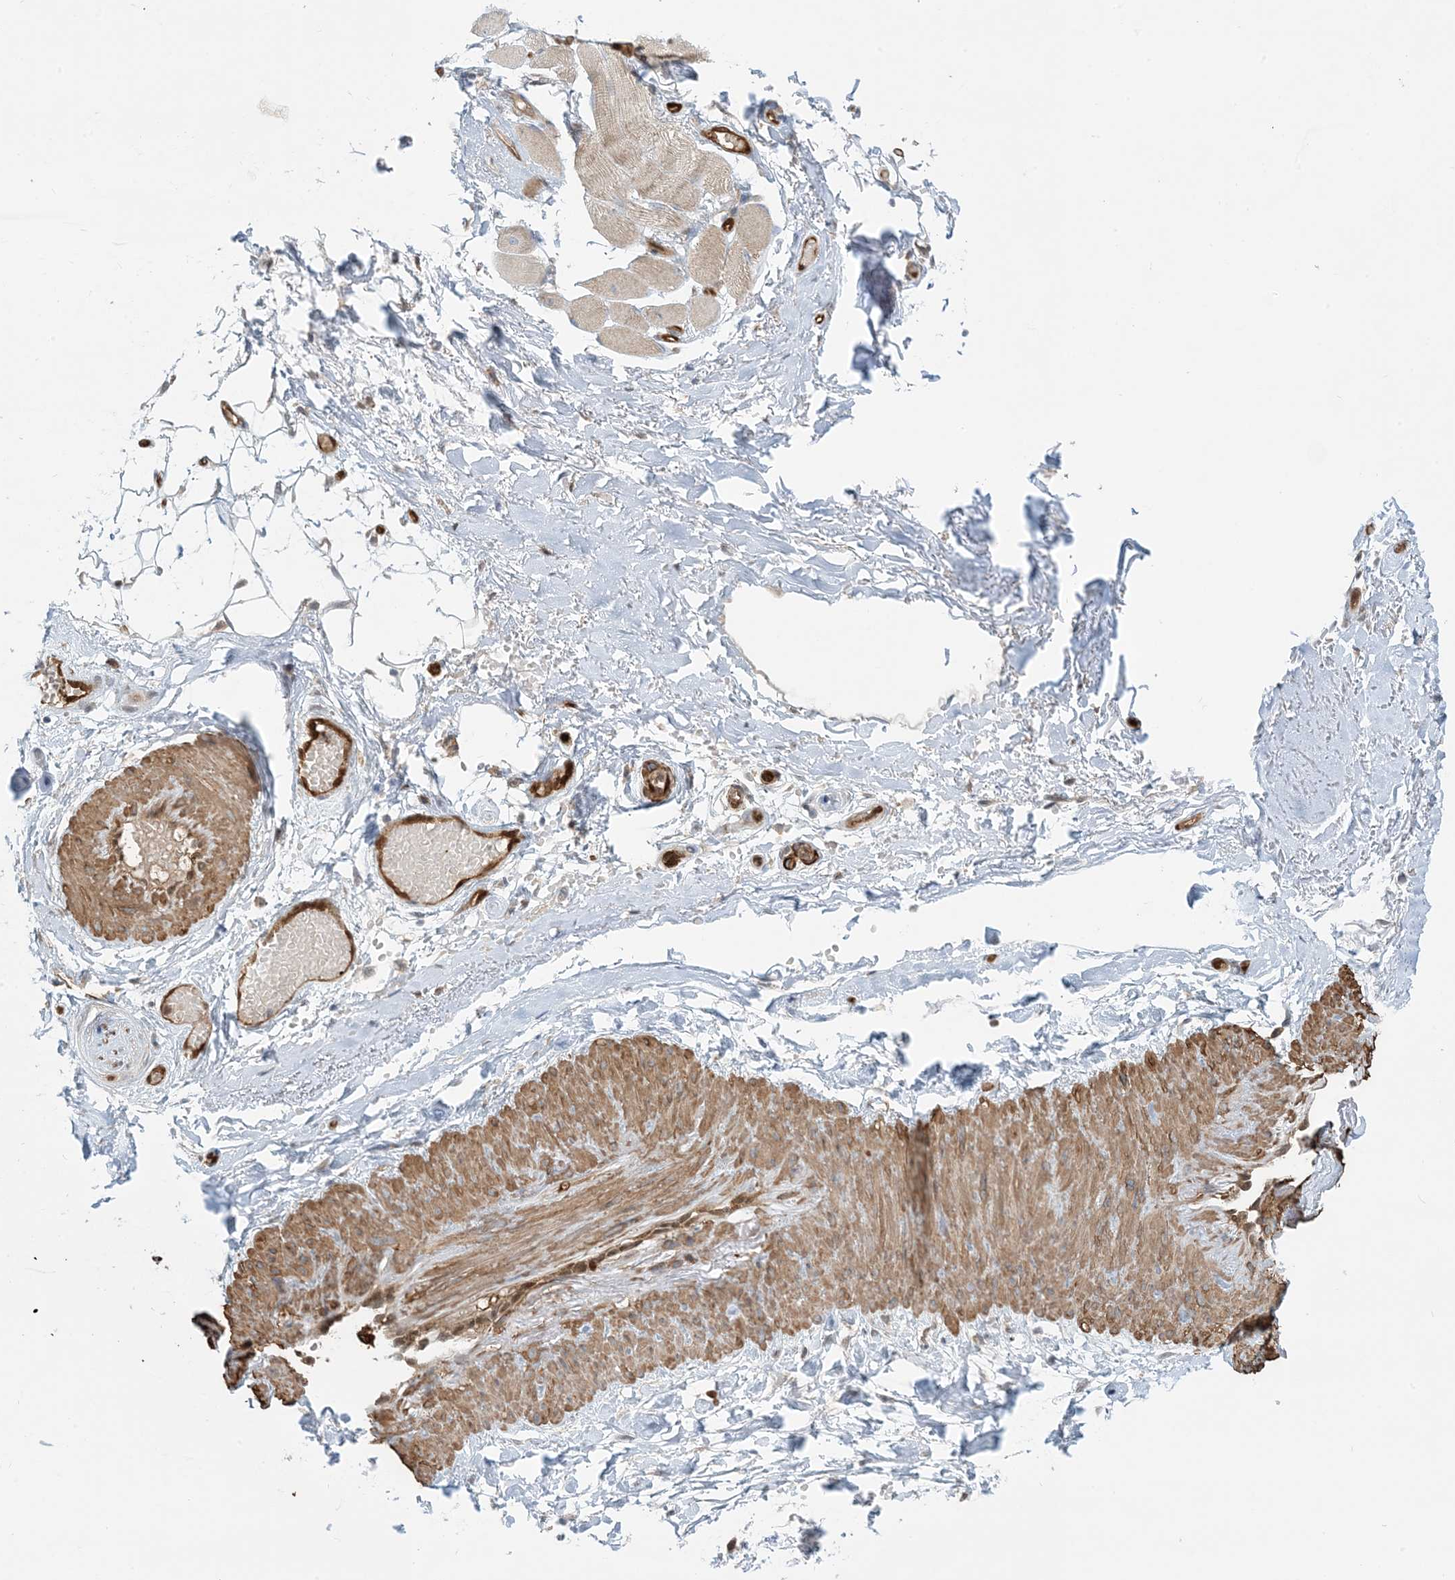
{"staining": {"intensity": "negative", "quantity": "none", "location": "none"}, "tissue": "adipose tissue", "cell_type": "Adipocytes", "image_type": "normal", "snomed": [{"axis": "morphology", "description": "Normal tissue, NOS"}, {"axis": "morphology", "description": "Basal cell carcinoma"}, {"axis": "topography", "description": "Skin"}], "caption": "Immunohistochemistry micrograph of normal human adipose tissue stained for a protein (brown), which displays no expression in adipocytes.", "gene": "PPM1F", "patient": {"sex": "female", "age": 89}}